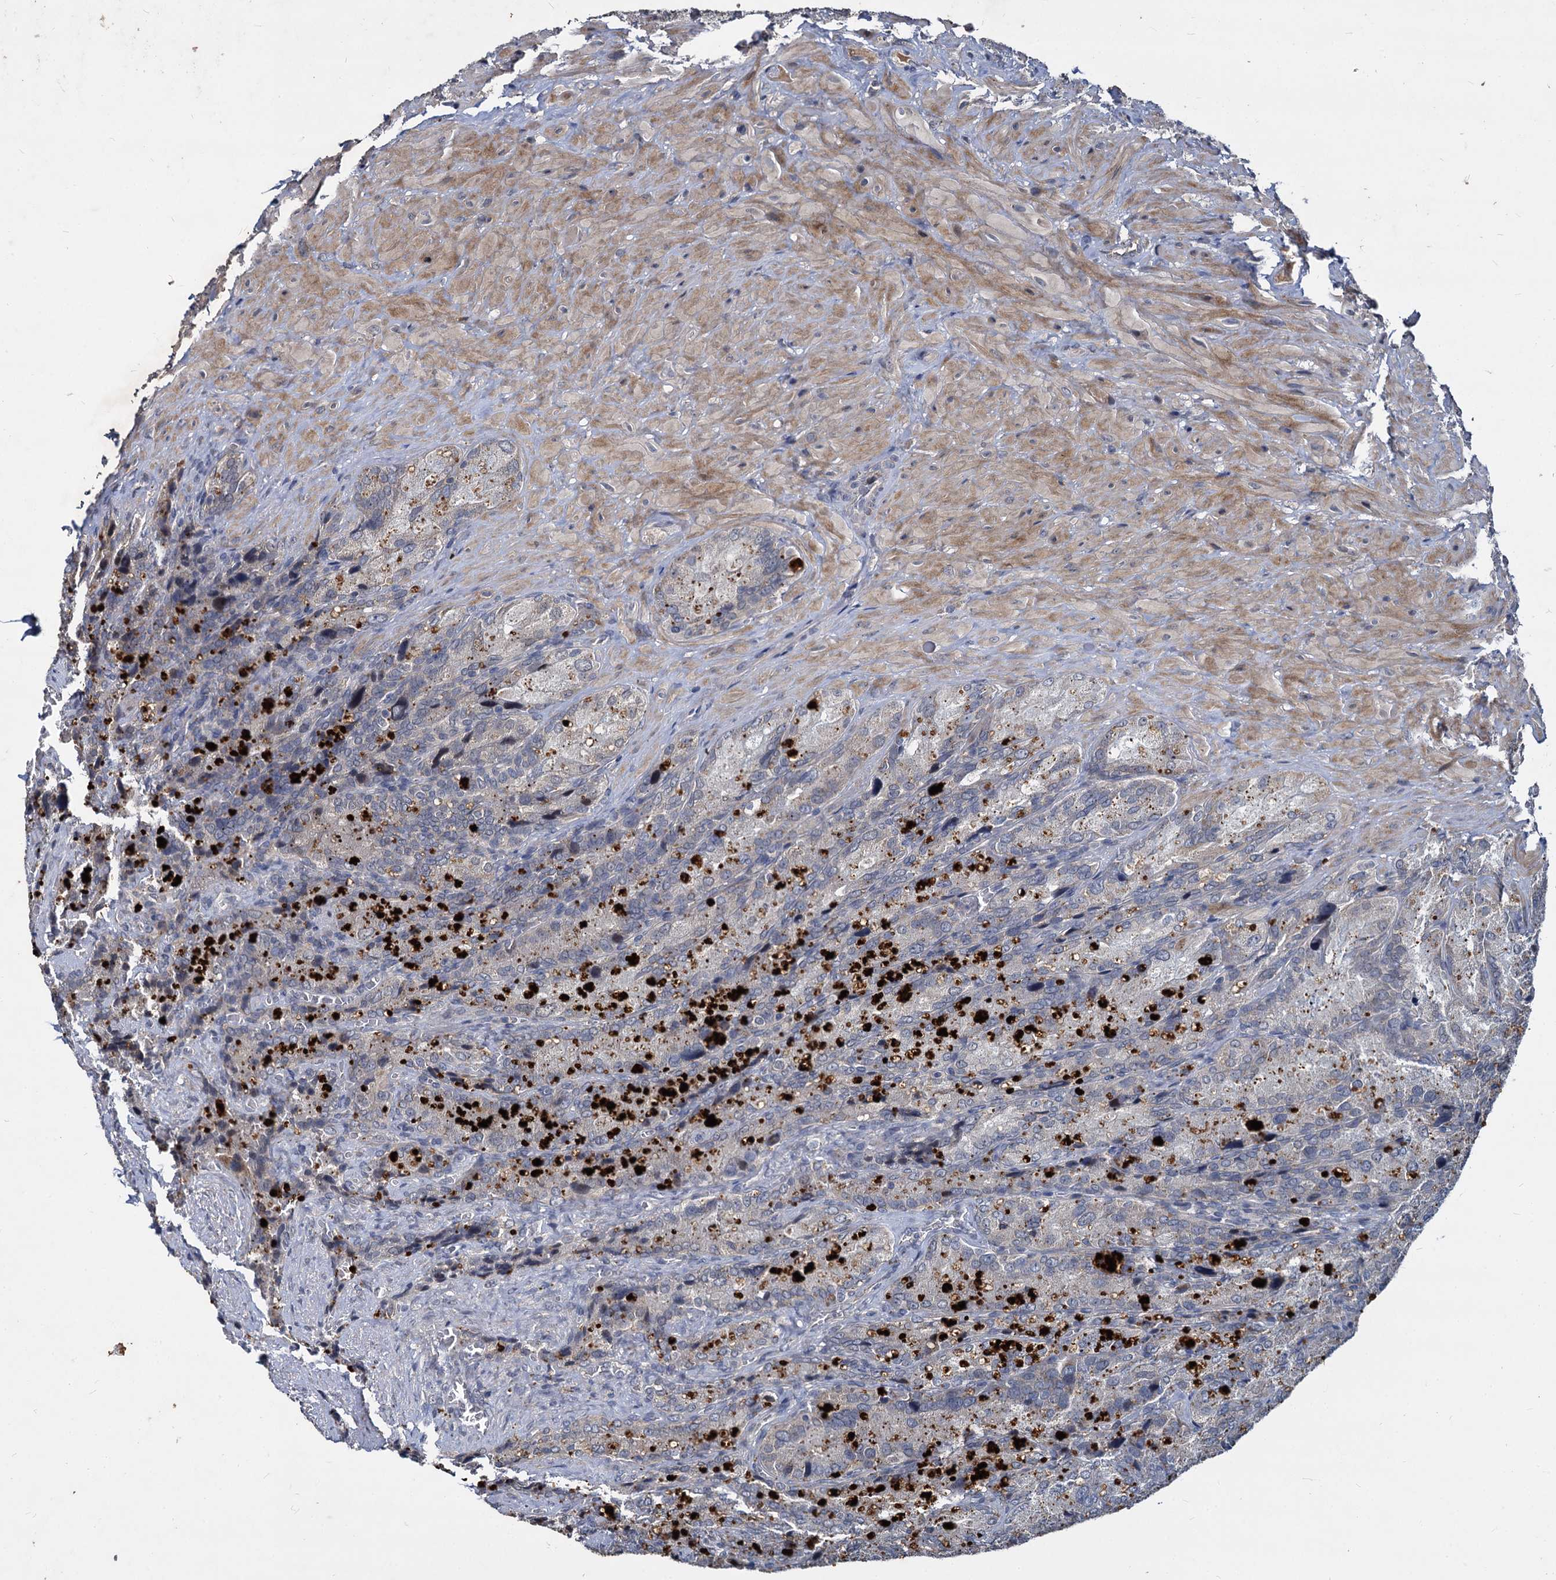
{"staining": {"intensity": "weak", "quantity": "25%-75%", "location": "cytoplasmic/membranous"}, "tissue": "seminal vesicle", "cell_type": "Glandular cells", "image_type": "normal", "snomed": [{"axis": "morphology", "description": "Normal tissue, NOS"}, {"axis": "topography", "description": "Seminal veicle"}], "caption": "This histopathology image demonstrates immunohistochemistry staining of unremarkable seminal vesicle, with low weak cytoplasmic/membranous staining in approximately 25%-75% of glandular cells.", "gene": "CCDC184", "patient": {"sex": "male", "age": 62}}